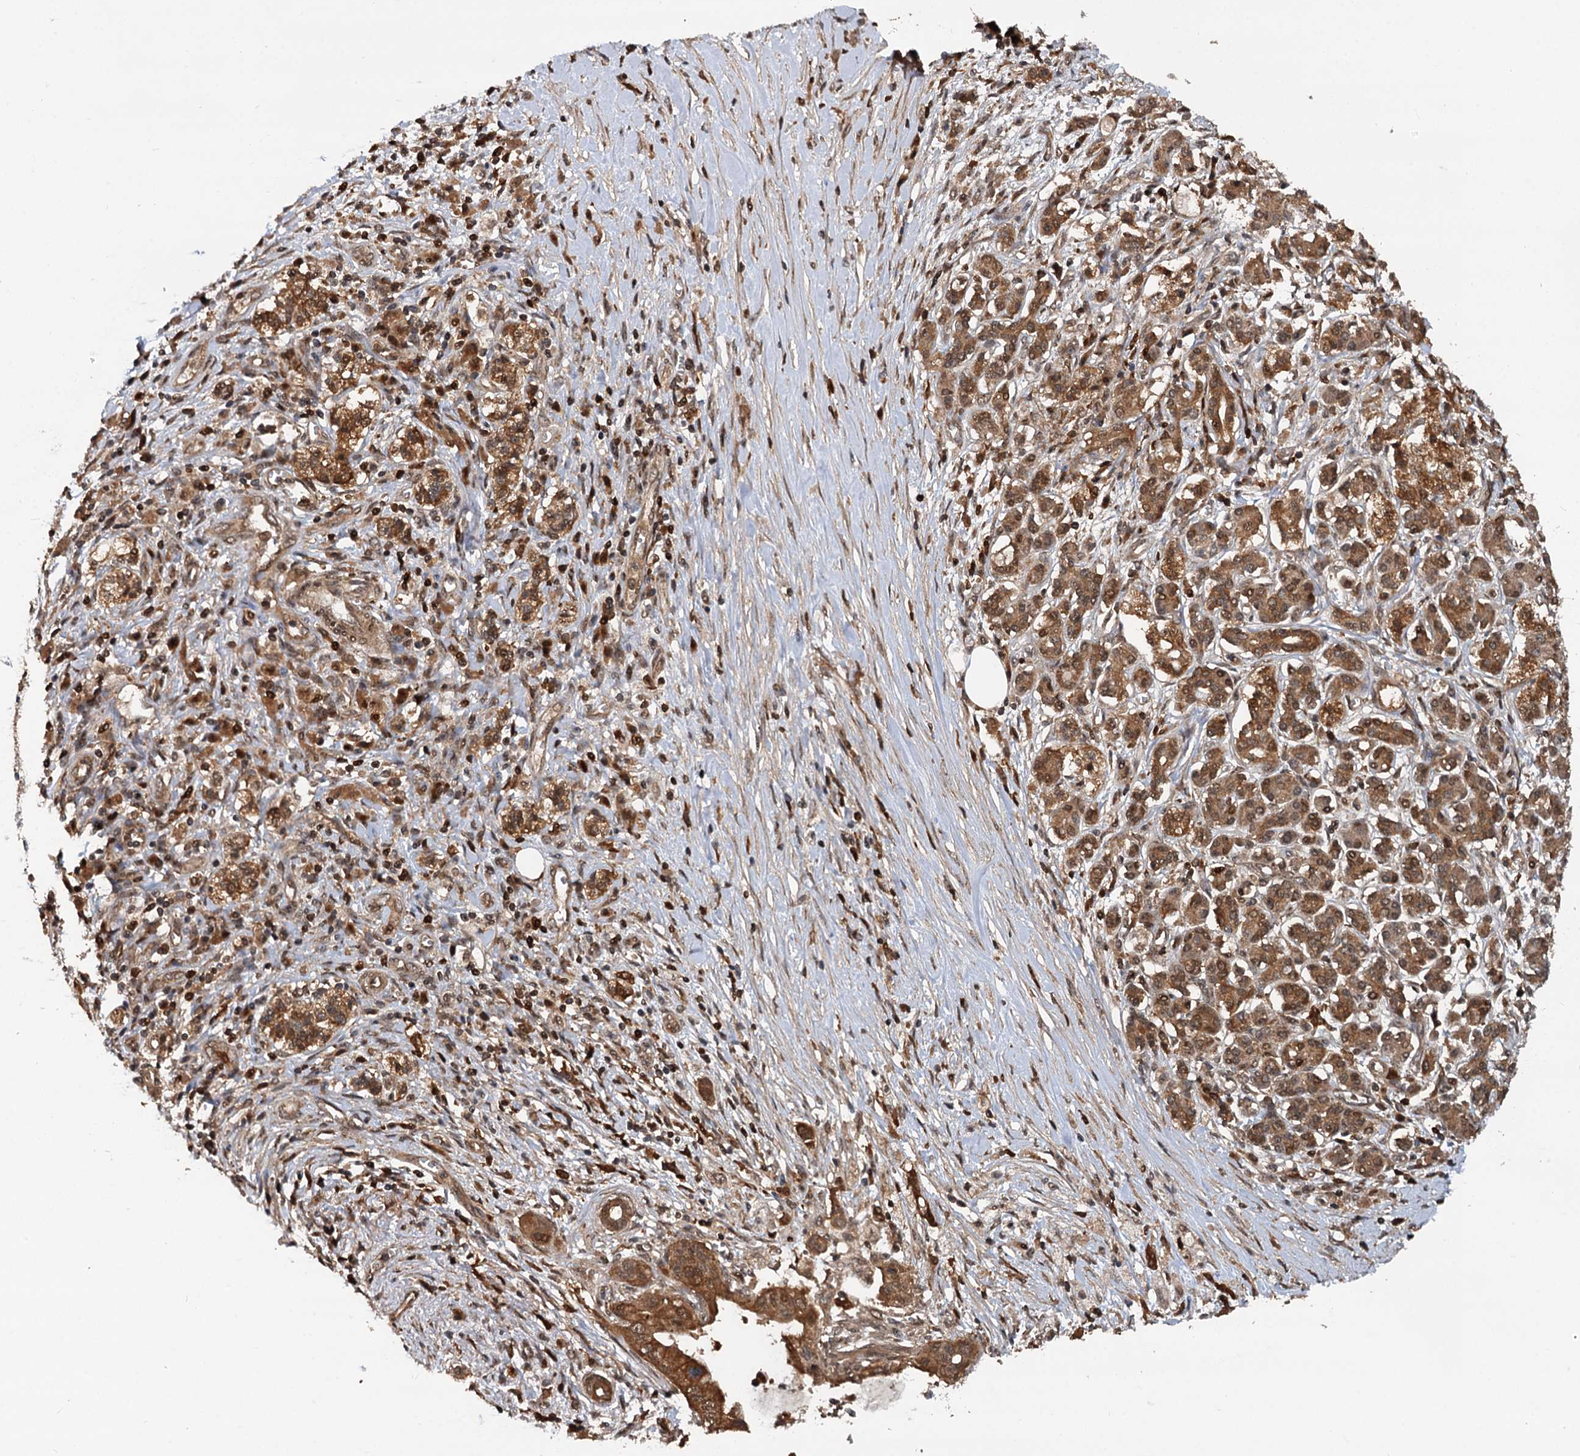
{"staining": {"intensity": "moderate", "quantity": ">75%", "location": "cytoplasmic/membranous,nuclear"}, "tissue": "pancreatic cancer", "cell_type": "Tumor cells", "image_type": "cancer", "snomed": [{"axis": "morphology", "description": "Adenocarcinoma, NOS"}, {"axis": "topography", "description": "Pancreas"}], "caption": "Pancreatic cancer tissue exhibits moderate cytoplasmic/membranous and nuclear staining in about >75% of tumor cells", "gene": "STUB1", "patient": {"sex": "female", "age": 73}}